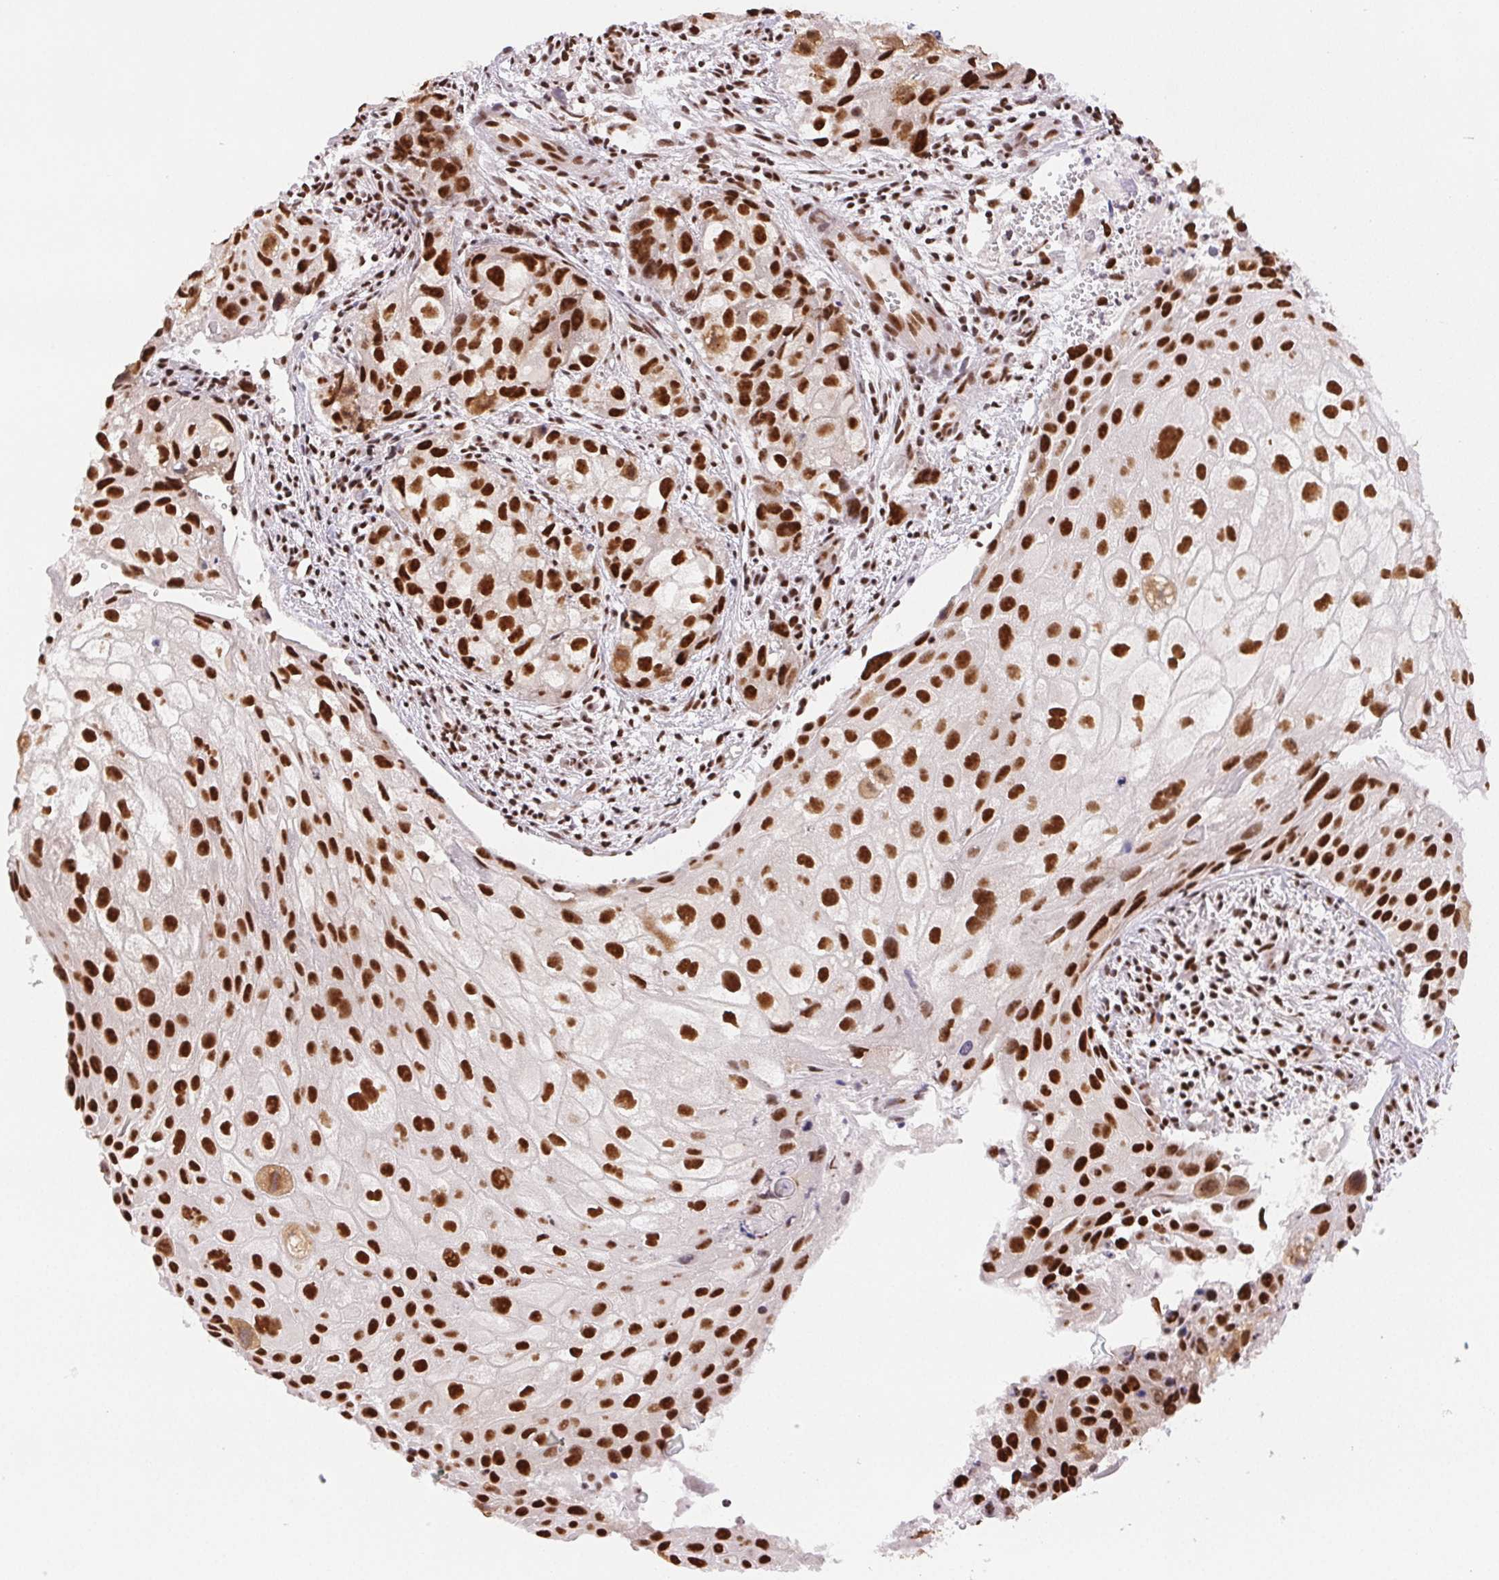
{"staining": {"intensity": "strong", "quantity": ">75%", "location": "nuclear"}, "tissue": "cervical cancer", "cell_type": "Tumor cells", "image_type": "cancer", "snomed": [{"axis": "morphology", "description": "Squamous cell carcinoma, NOS"}, {"axis": "topography", "description": "Cervix"}], "caption": "DAB immunohistochemical staining of cervical cancer demonstrates strong nuclear protein staining in about >75% of tumor cells. Nuclei are stained in blue.", "gene": "IK", "patient": {"sex": "female", "age": 53}}